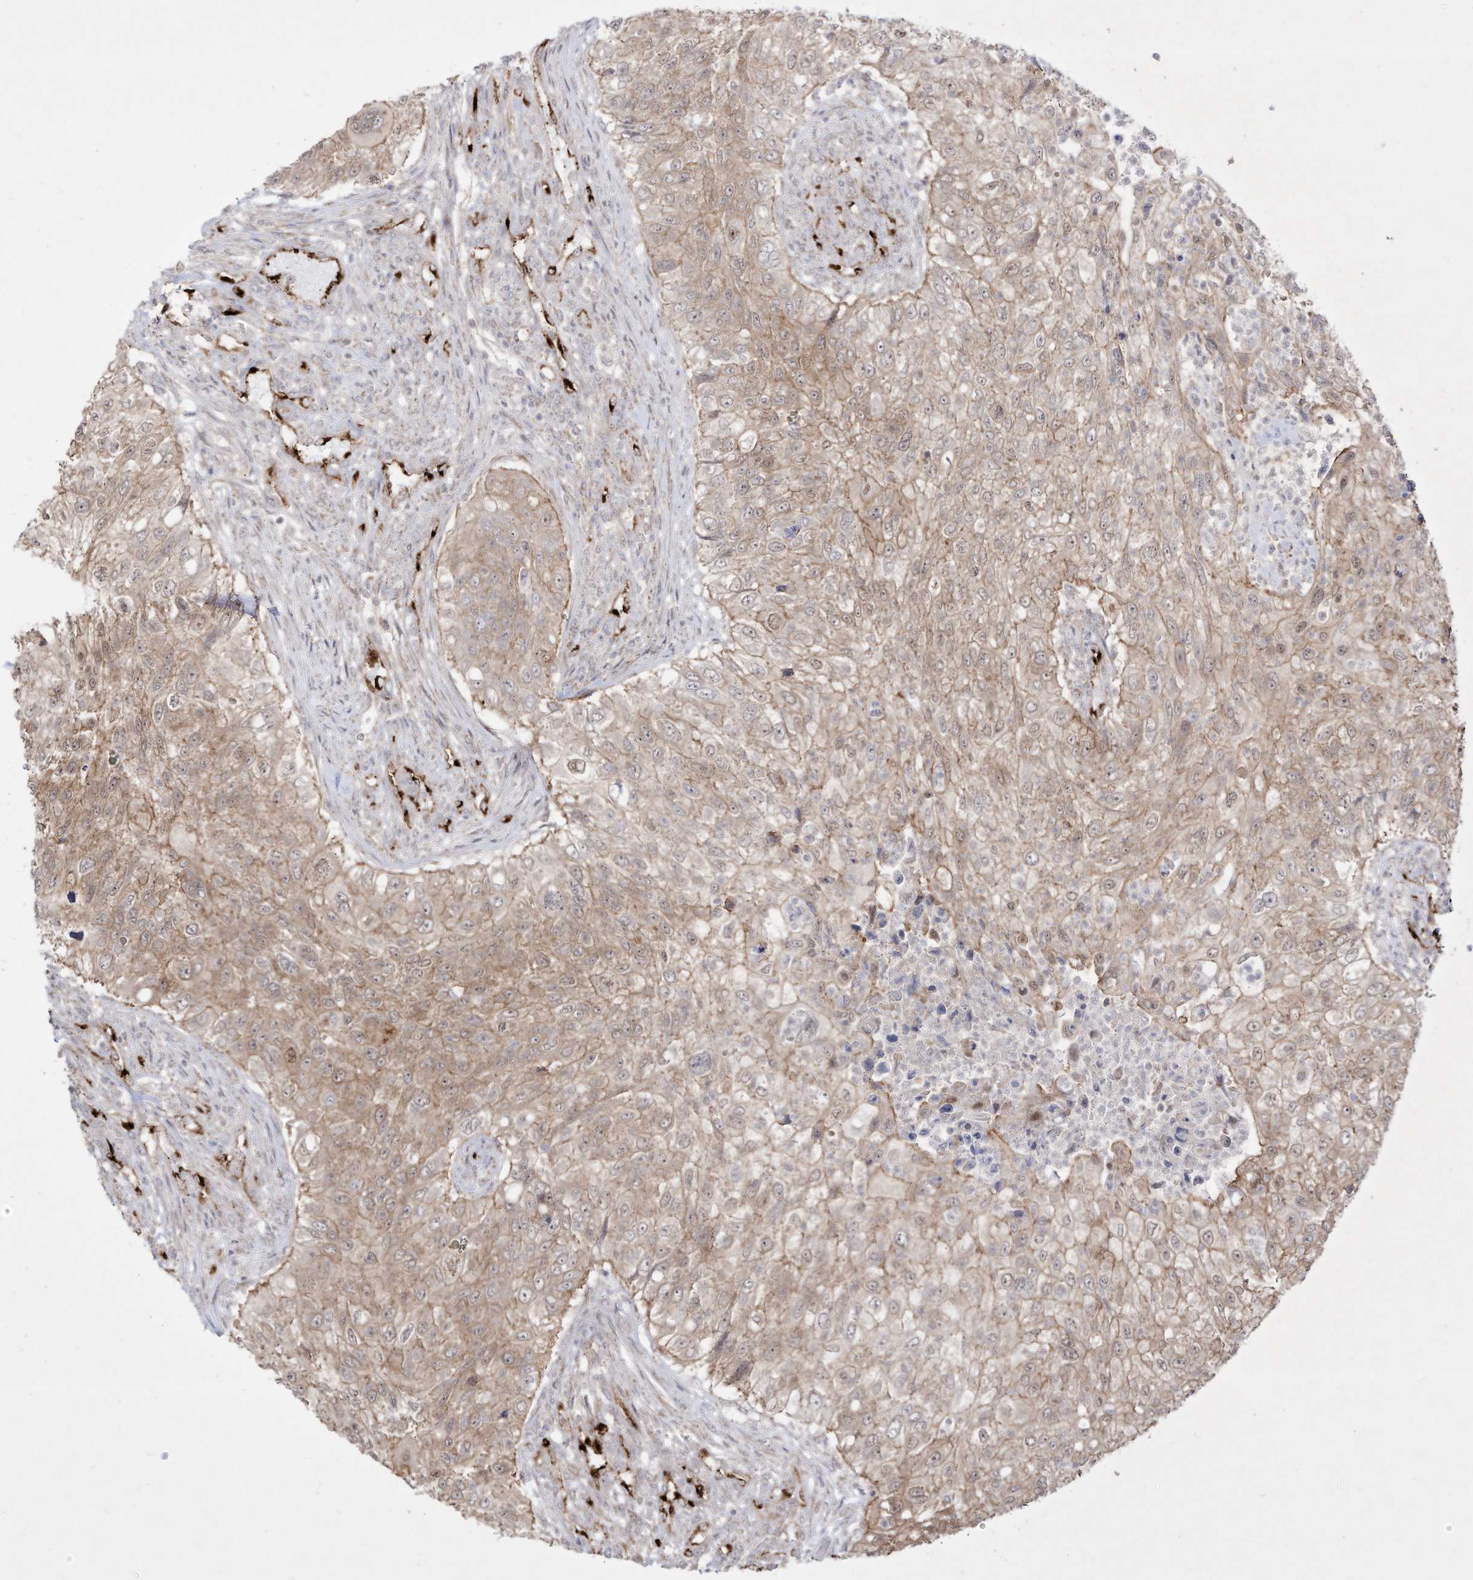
{"staining": {"intensity": "weak", "quantity": ">75%", "location": "cytoplasmic/membranous"}, "tissue": "urothelial cancer", "cell_type": "Tumor cells", "image_type": "cancer", "snomed": [{"axis": "morphology", "description": "Urothelial carcinoma, High grade"}, {"axis": "topography", "description": "Urinary bladder"}], "caption": "Approximately >75% of tumor cells in urothelial cancer exhibit weak cytoplasmic/membranous protein positivity as visualized by brown immunohistochemical staining.", "gene": "ZGRF1", "patient": {"sex": "female", "age": 60}}